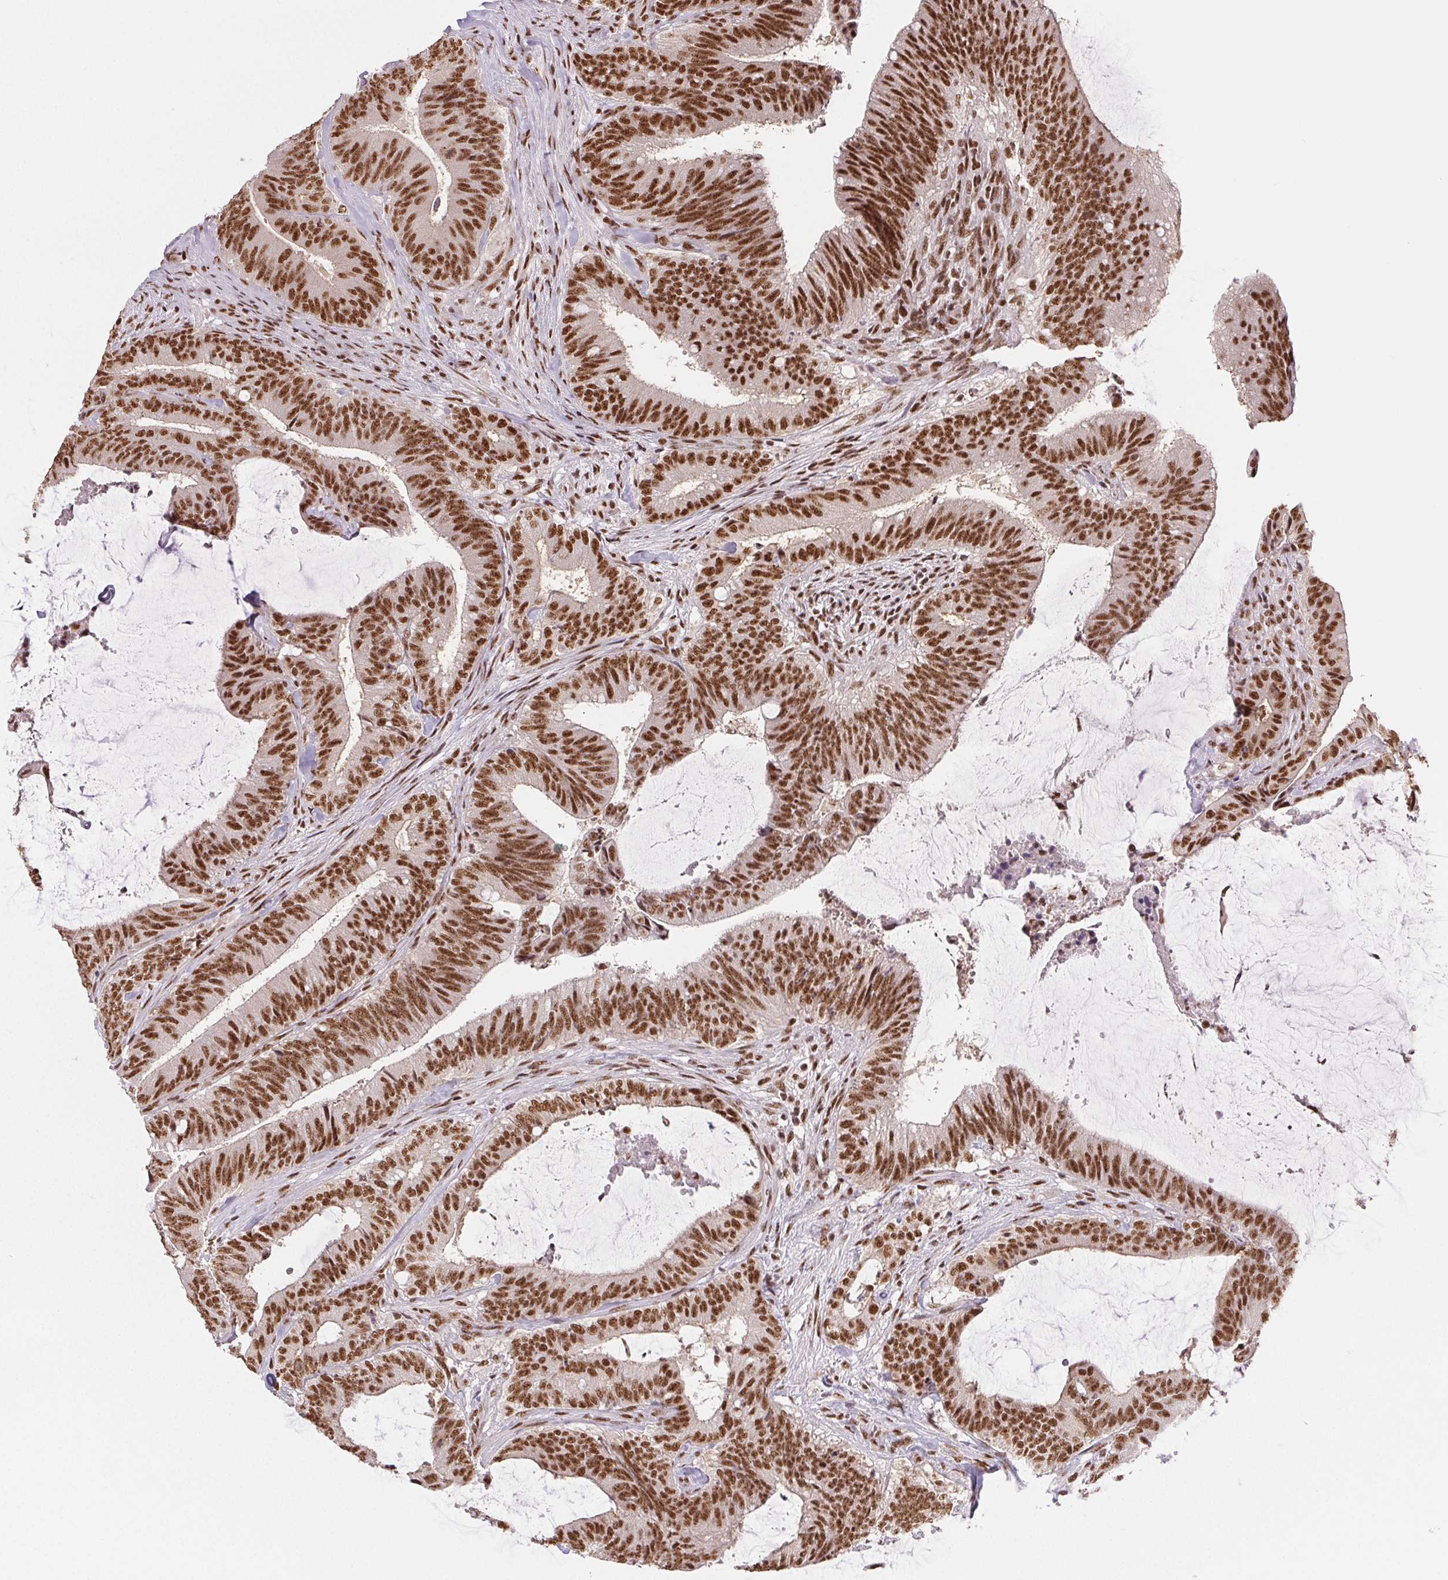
{"staining": {"intensity": "strong", "quantity": ">75%", "location": "nuclear"}, "tissue": "colorectal cancer", "cell_type": "Tumor cells", "image_type": "cancer", "snomed": [{"axis": "morphology", "description": "Adenocarcinoma, NOS"}, {"axis": "topography", "description": "Colon"}], "caption": "This image displays immunohistochemistry (IHC) staining of human colorectal cancer (adenocarcinoma), with high strong nuclear expression in about >75% of tumor cells.", "gene": "IK", "patient": {"sex": "female", "age": 43}}